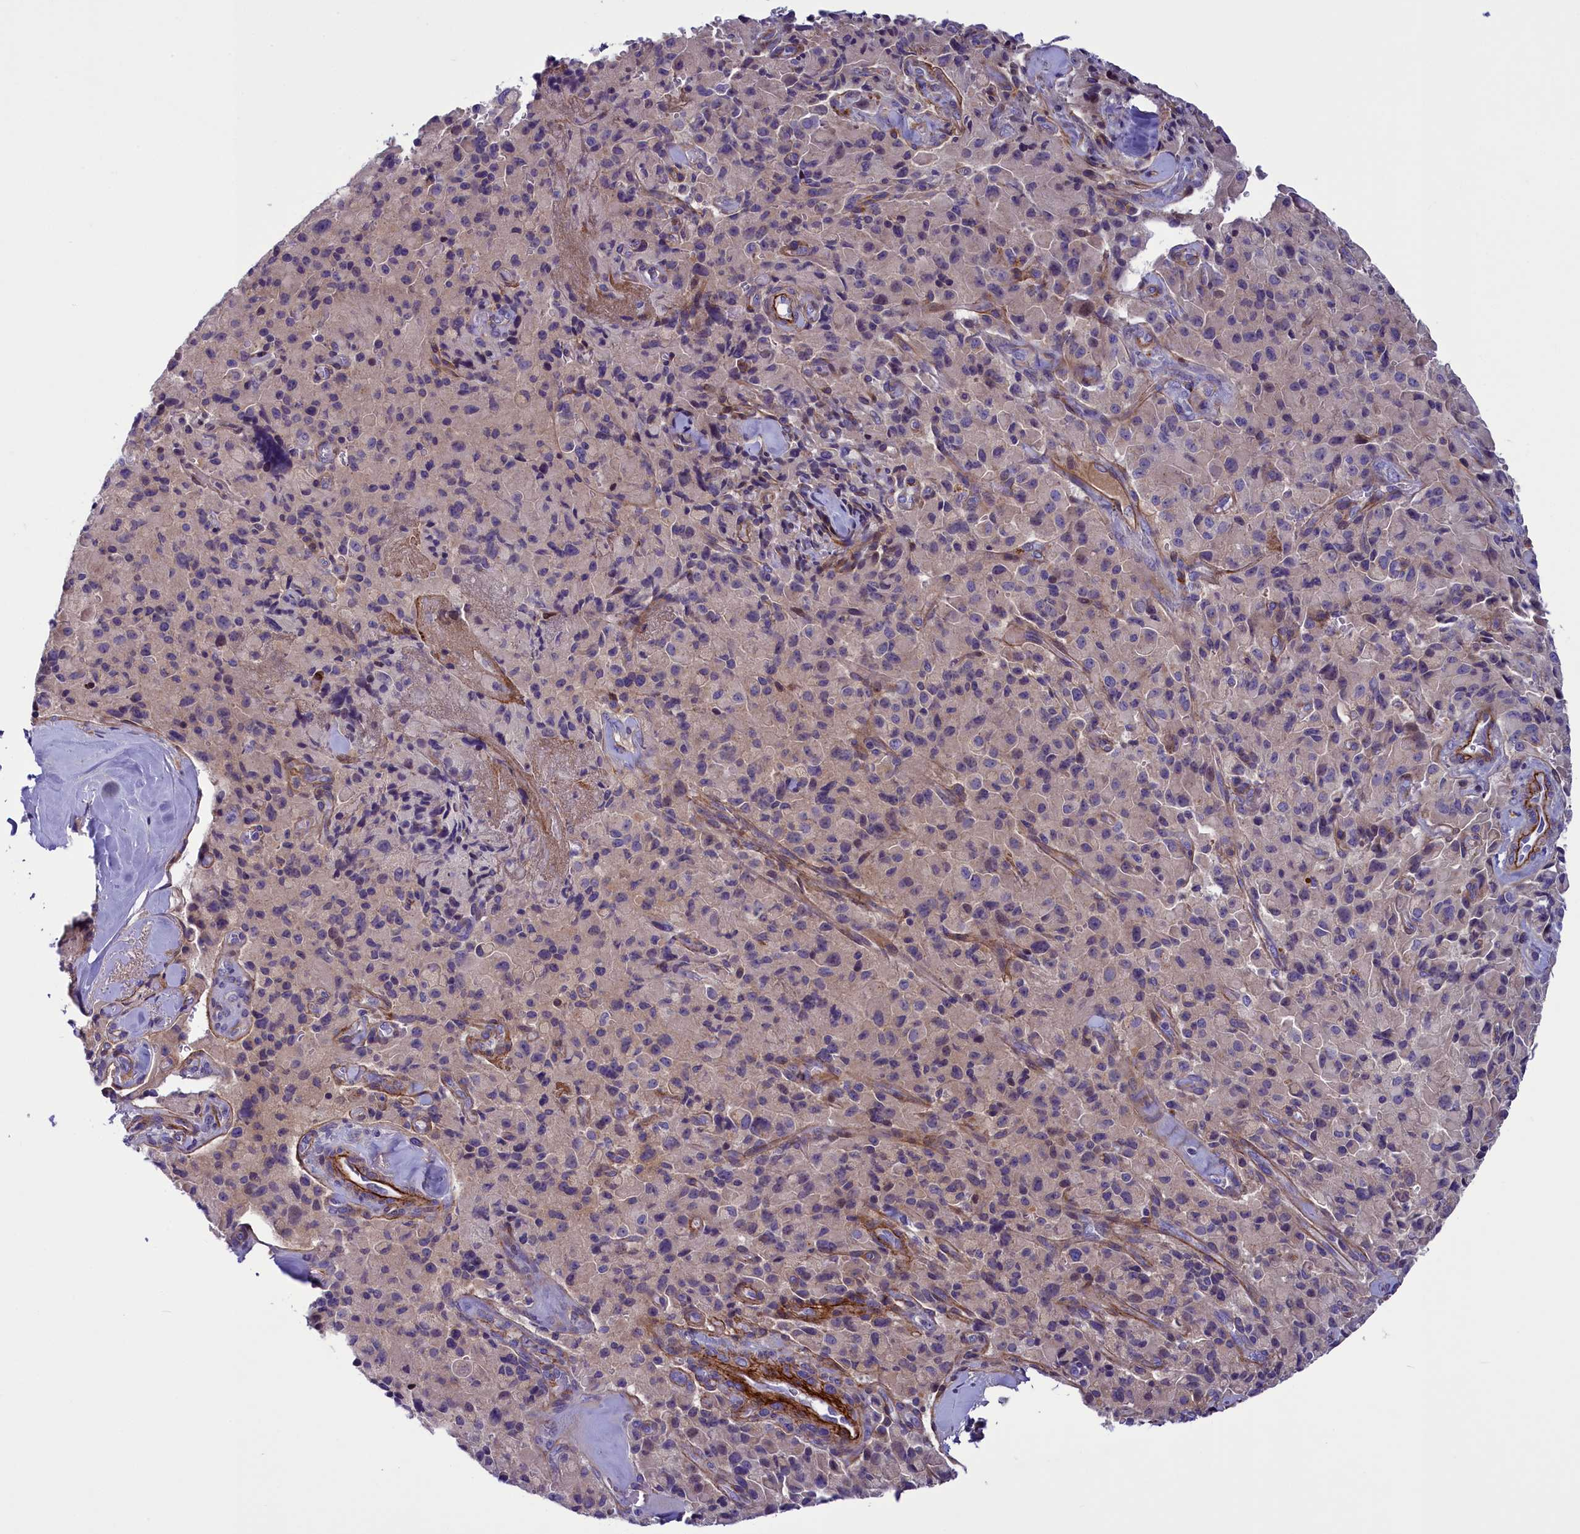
{"staining": {"intensity": "weak", "quantity": "<25%", "location": "cytoplasmic/membranous"}, "tissue": "pancreatic cancer", "cell_type": "Tumor cells", "image_type": "cancer", "snomed": [{"axis": "morphology", "description": "Adenocarcinoma, NOS"}, {"axis": "topography", "description": "Pancreas"}], "caption": "DAB (3,3'-diaminobenzidine) immunohistochemical staining of human pancreatic cancer reveals no significant positivity in tumor cells.", "gene": "LOXL1", "patient": {"sex": "male", "age": 65}}